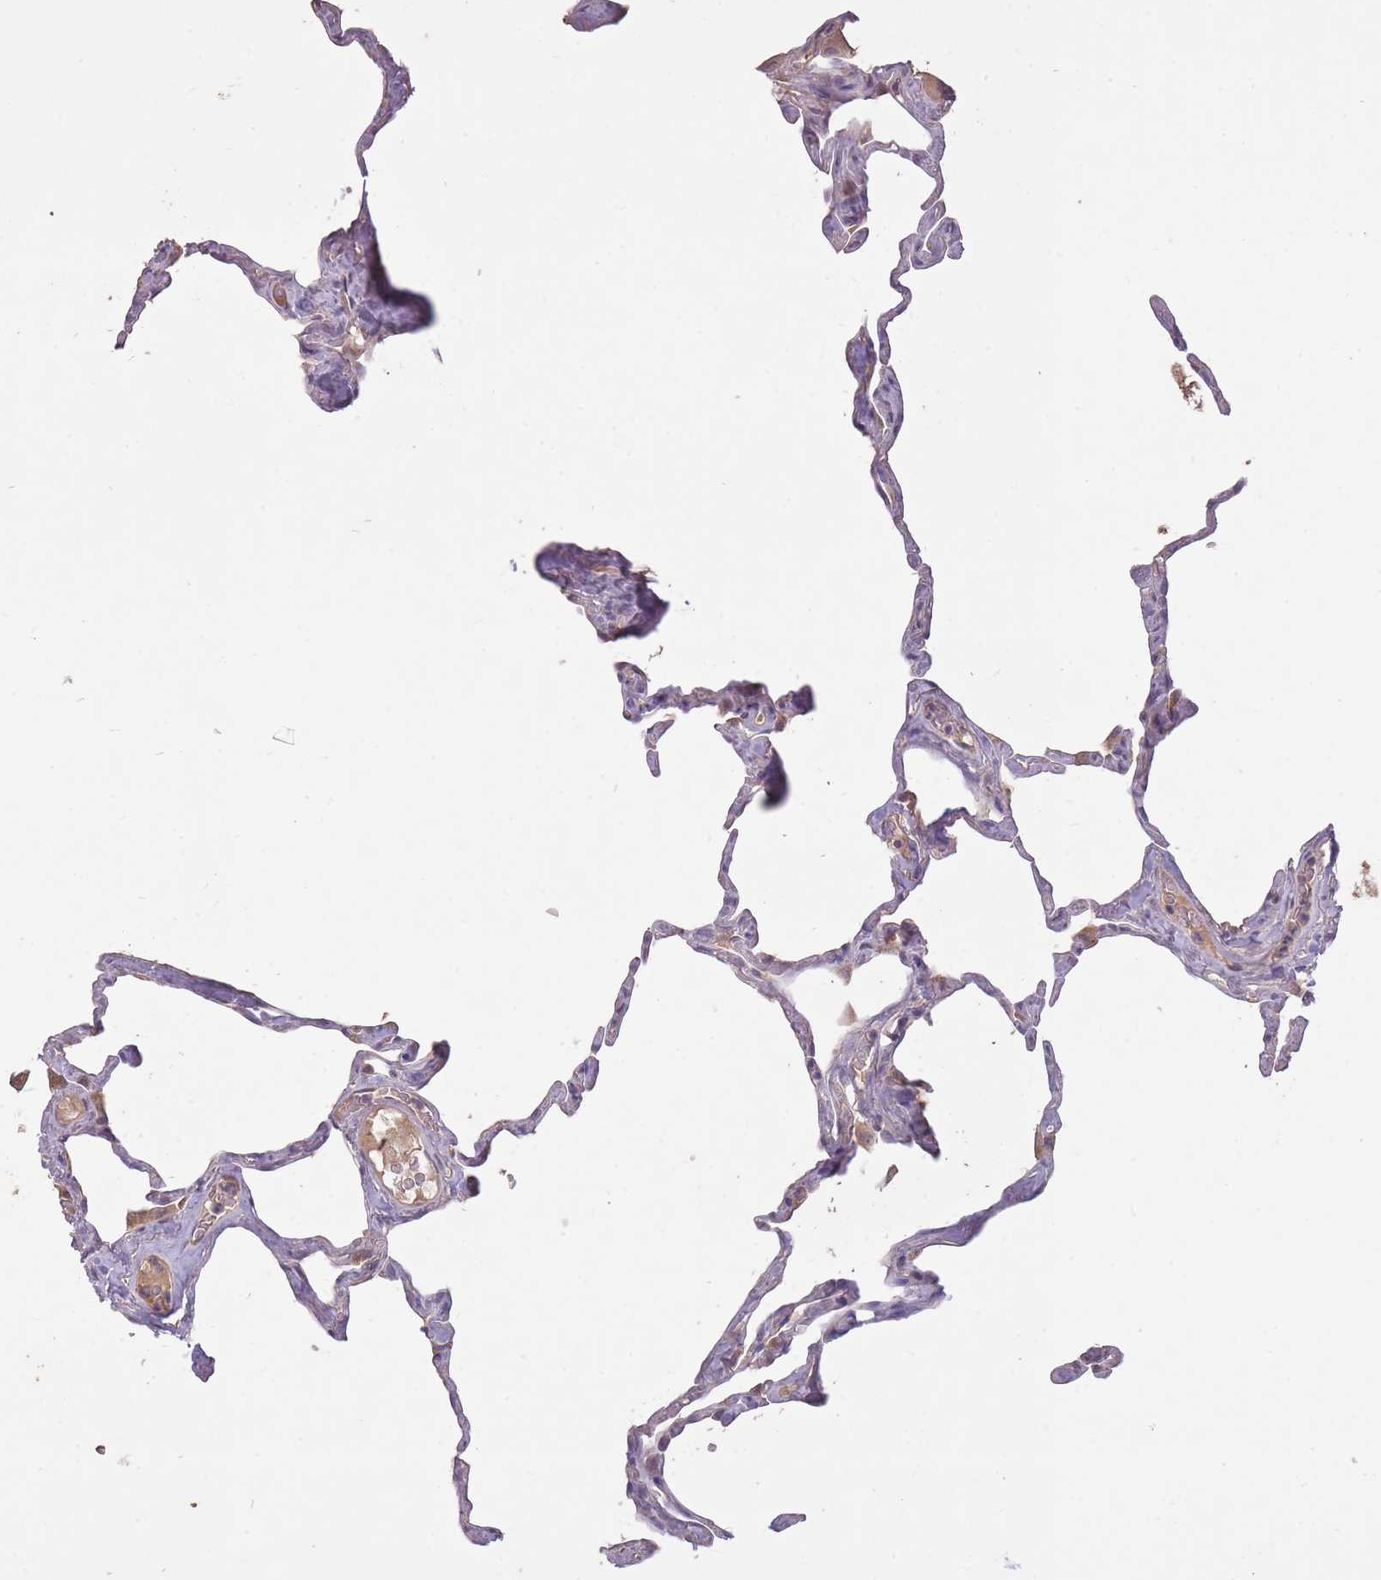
{"staining": {"intensity": "weak", "quantity": "25%-75%", "location": "cytoplasmic/membranous"}, "tissue": "lung", "cell_type": "Alveolar cells", "image_type": "normal", "snomed": [{"axis": "morphology", "description": "Normal tissue, NOS"}, {"axis": "topography", "description": "Lung"}], "caption": "Immunohistochemistry photomicrograph of benign lung: human lung stained using IHC shows low levels of weak protein expression localized specifically in the cytoplasmic/membranous of alveolar cells, appearing as a cytoplasmic/membranous brown color.", "gene": "LRATD2", "patient": {"sex": "male", "age": 65}}